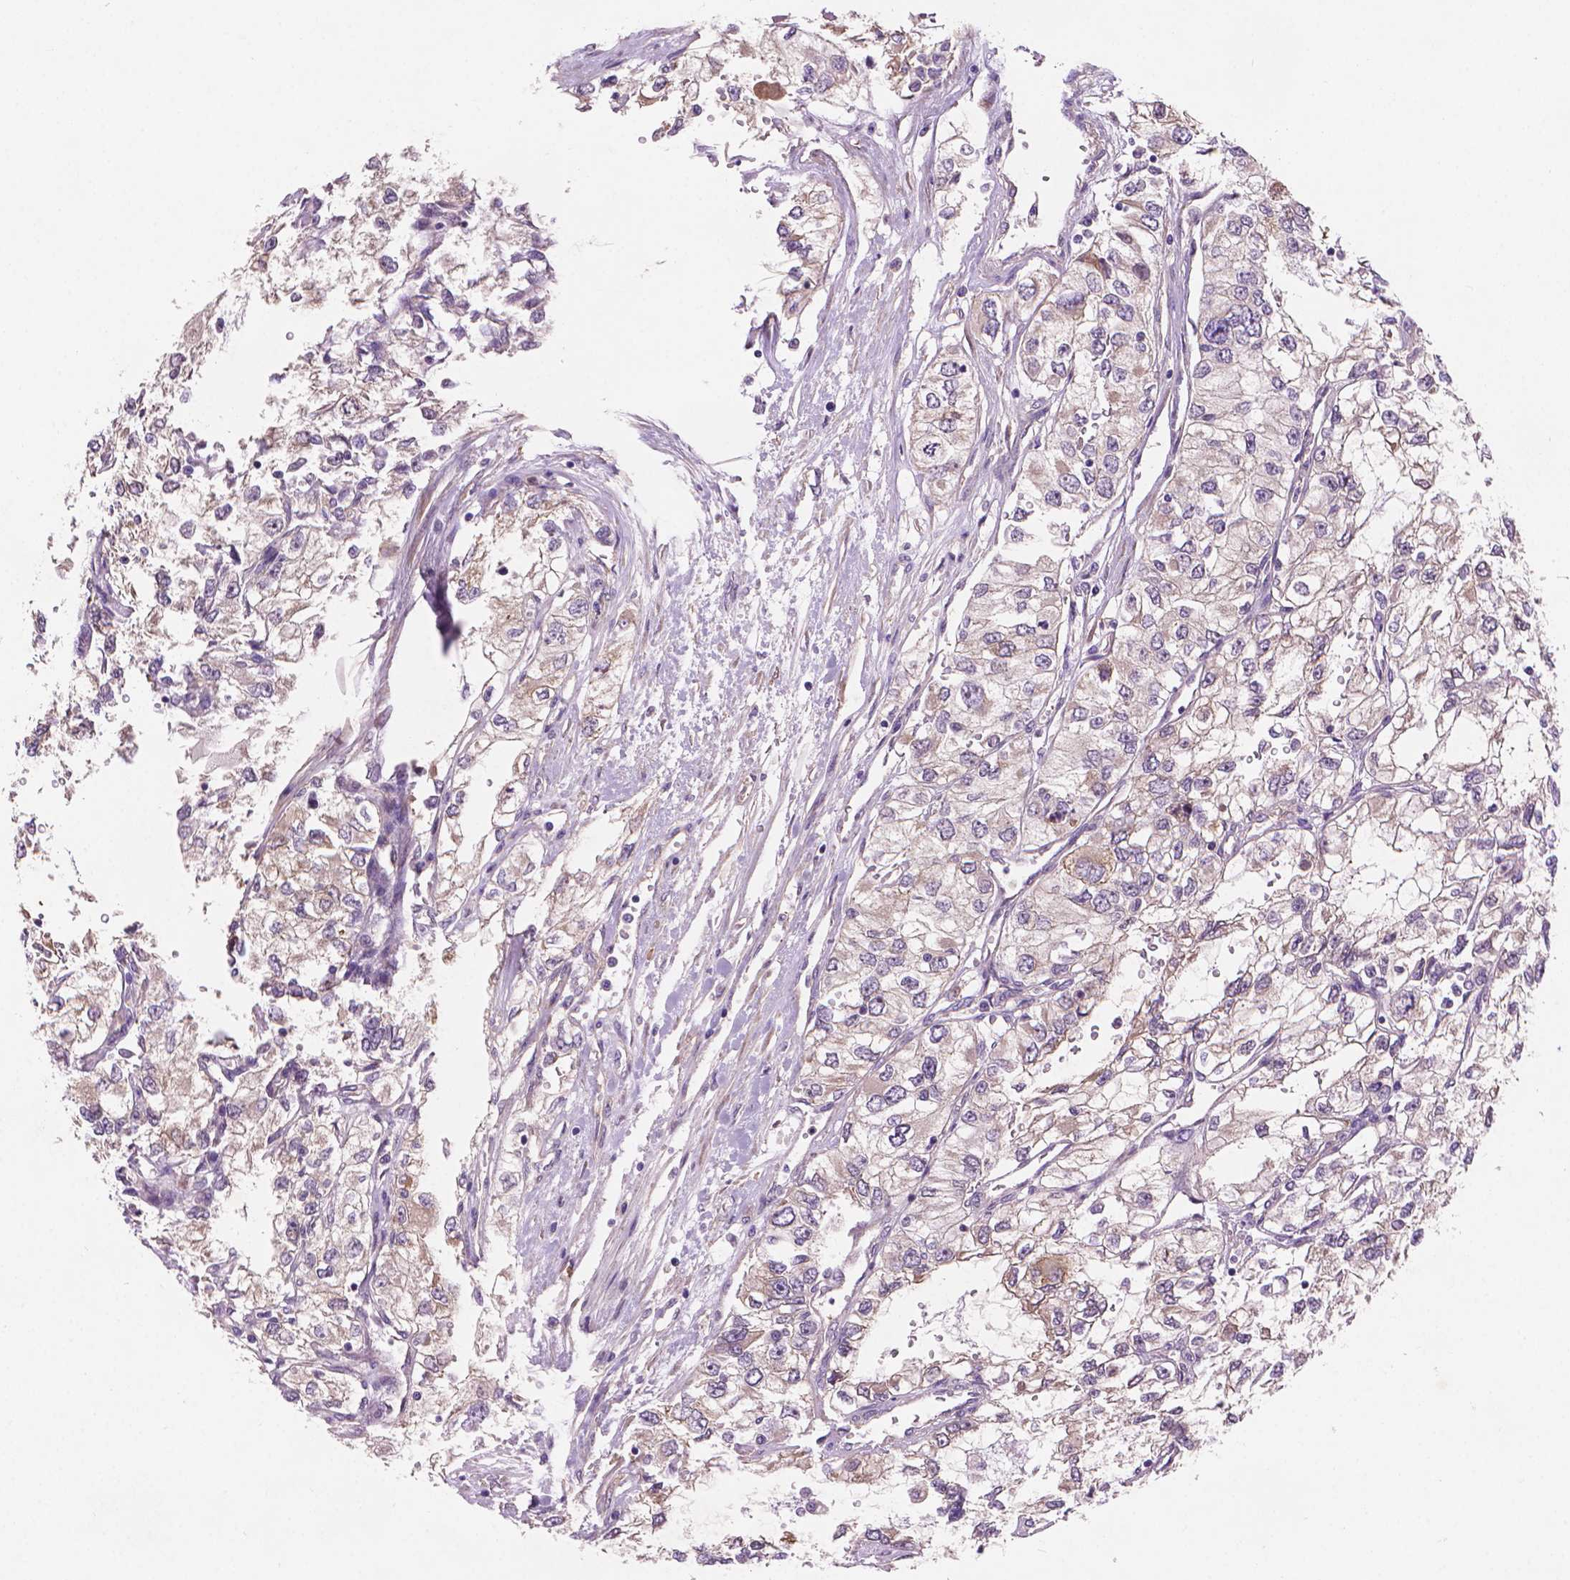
{"staining": {"intensity": "moderate", "quantity": "<25%", "location": "cytoplasmic/membranous"}, "tissue": "renal cancer", "cell_type": "Tumor cells", "image_type": "cancer", "snomed": [{"axis": "morphology", "description": "Adenocarcinoma, NOS"}, {"axis": "topography", "description": "Kidney"}], "caption": "Moderate cytoplasmic/membranous staining is appreciated in approximately <25% of tumor cells in adenocarcinoma (renal).", "gene": "AMMECR1", "patient": {"sex": "female", "age": 59}}